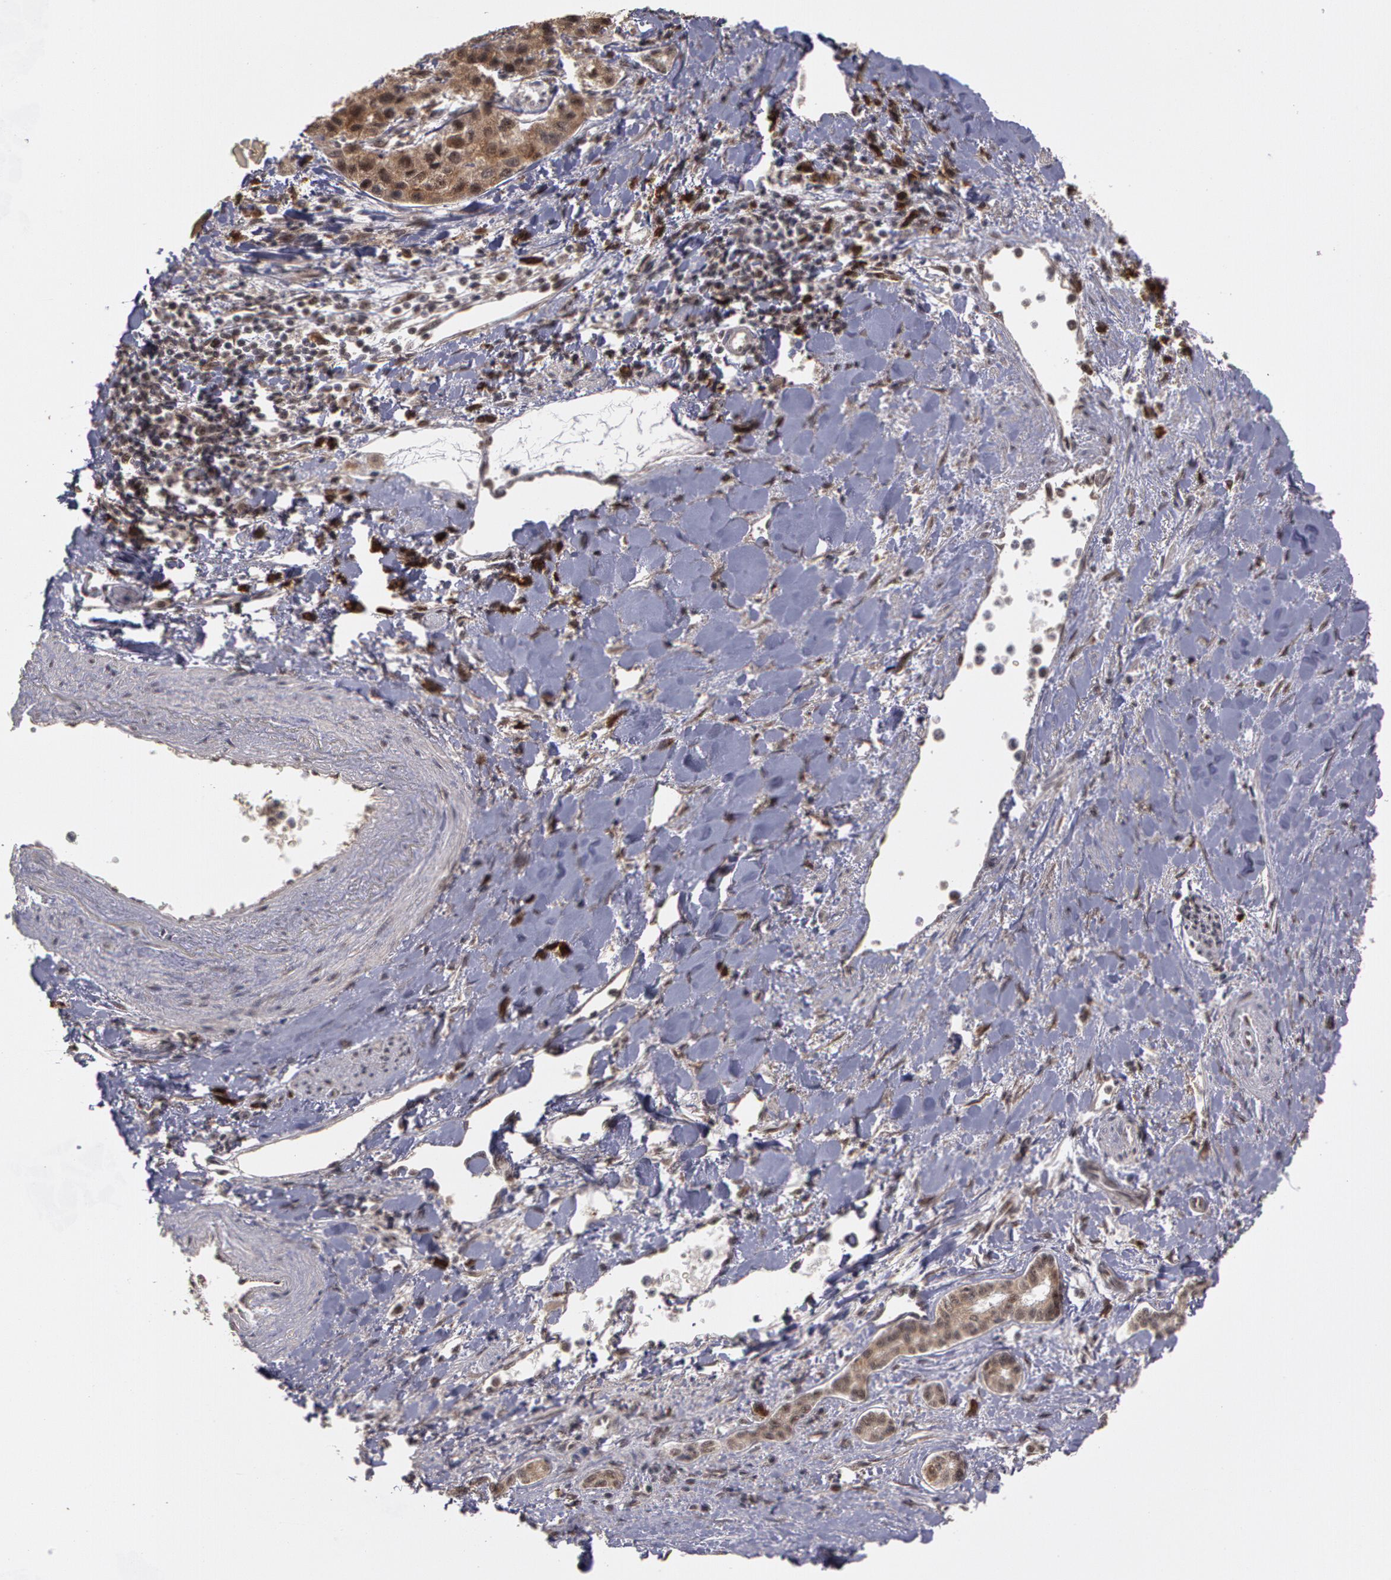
{"staining": {"intensity": "strong", "quantity": ">75%", "location": "cytoplasmic/membranous"}, "tissue": "liver cancer", "cell_type": "Tumor cells", "image_type": "cancer", "snomed": [{"axis": "morphology", "description": "Carcinoma, Hepatocellular, NOS"}, {"axis": "topography", "description": "Liver"}], "caption": "Immunohistochemical staining of liver cancer (hepatocellular carcinoma) shows strong cytoplasmic/membranous protein staining in about >75% of tumor cells. The protein is shown in brown color, while the nuclei are stained blue.", "gene": "GLIS1", "patient": {"sex": "female", "age": 85}}